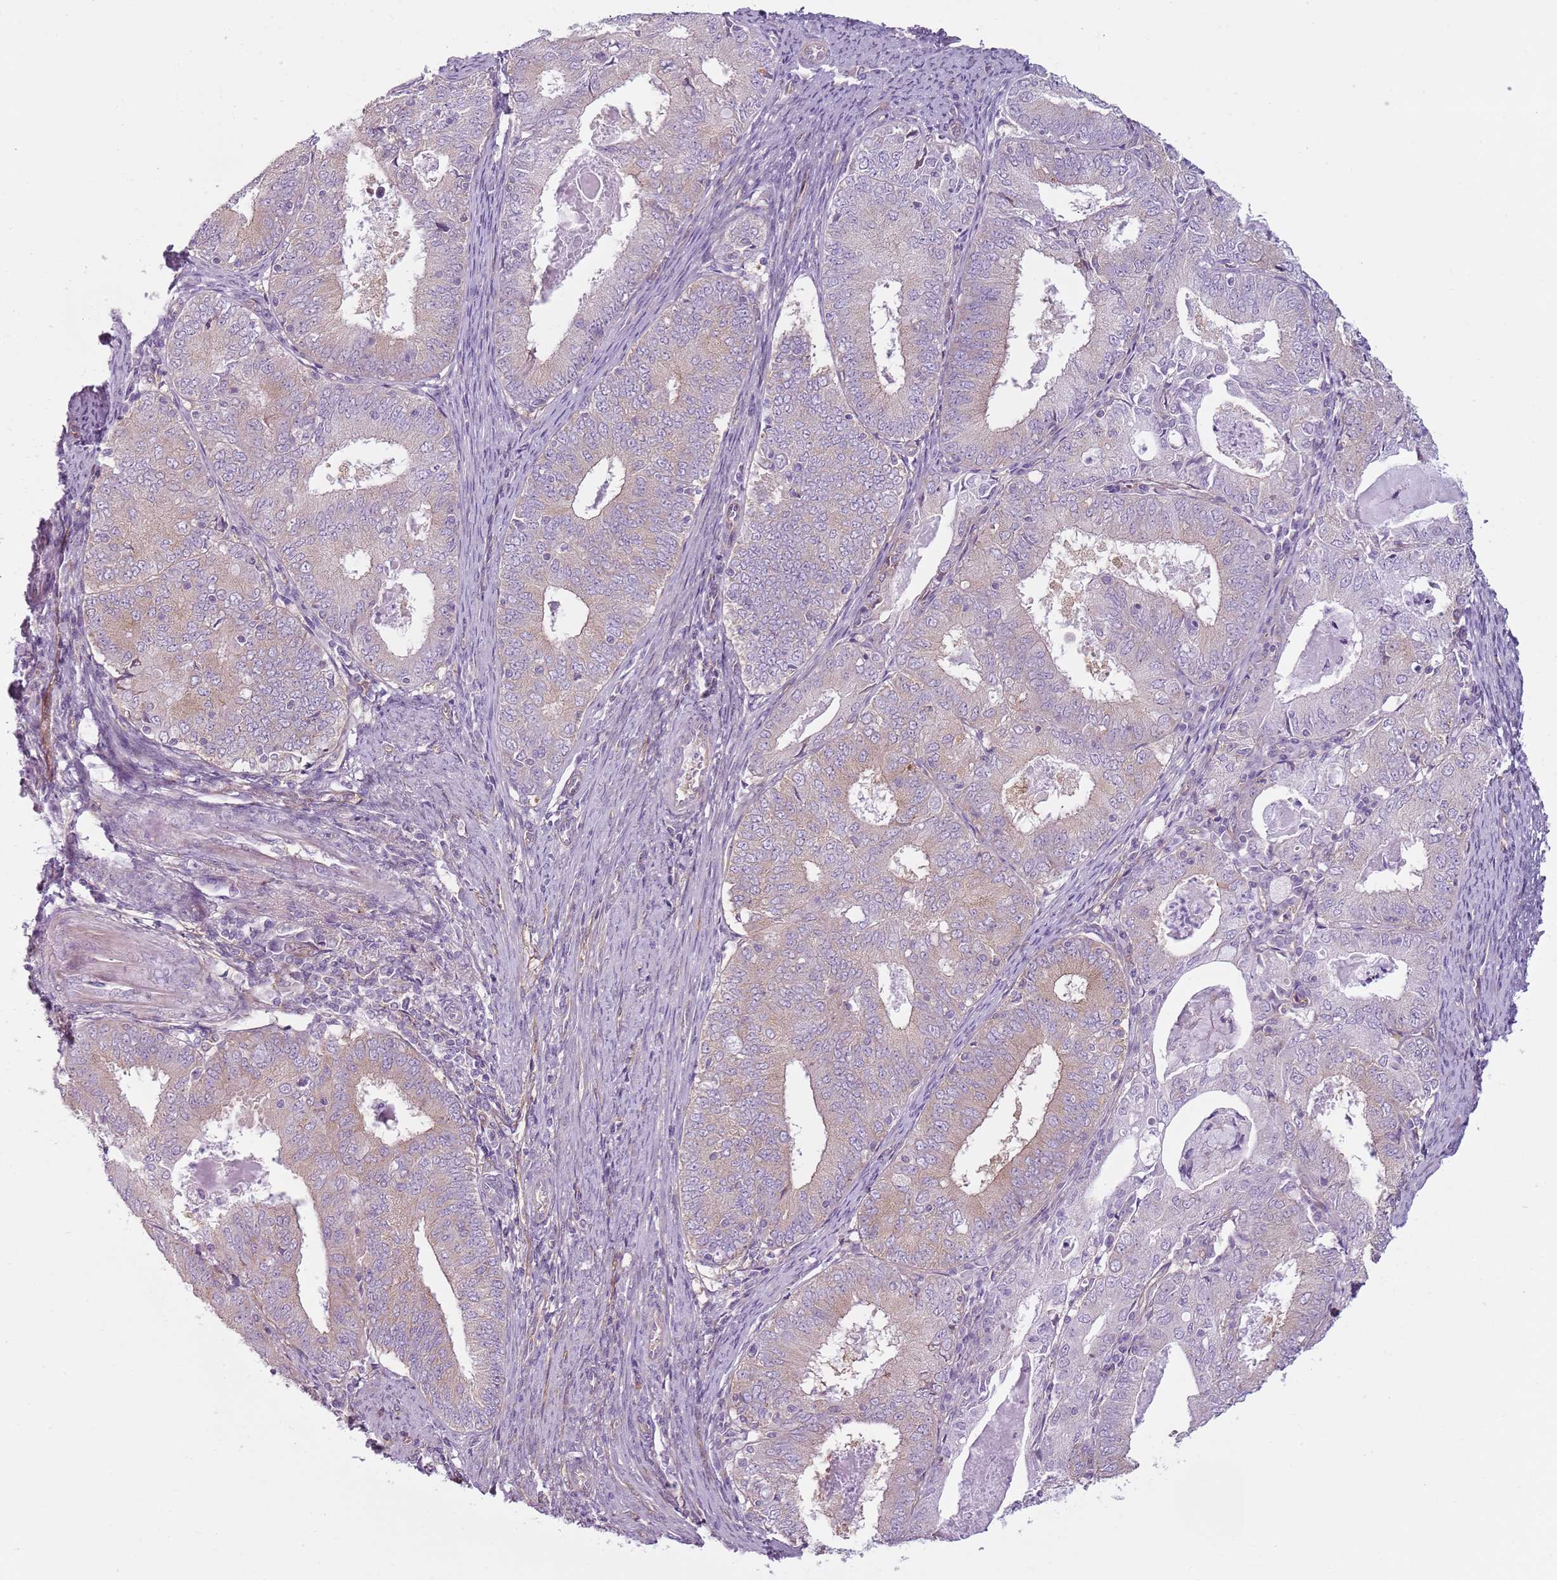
{"staining": {"intensity": "weak", "quantity": "25%-75%", "location": "cytoplasmic/membranous"}, "tissue": "endometrial cancer", "cell_type": "Tumor cells", "image_type": "cancer", "snomed": [{"axis": "morphology", "description": "Adenocarcinoma, NOS"}, {"axis": "topography", "description": "Endometrium"}], "caption": "Adenocarcinoma (endometrial) was stained to show a protein in brown. There is low levels of weak cytoplasmic/membranous staining in about 25%-75% of tumor cells.", "gene": "SNX1", "patient": {"sex": "female", "age": 57}}